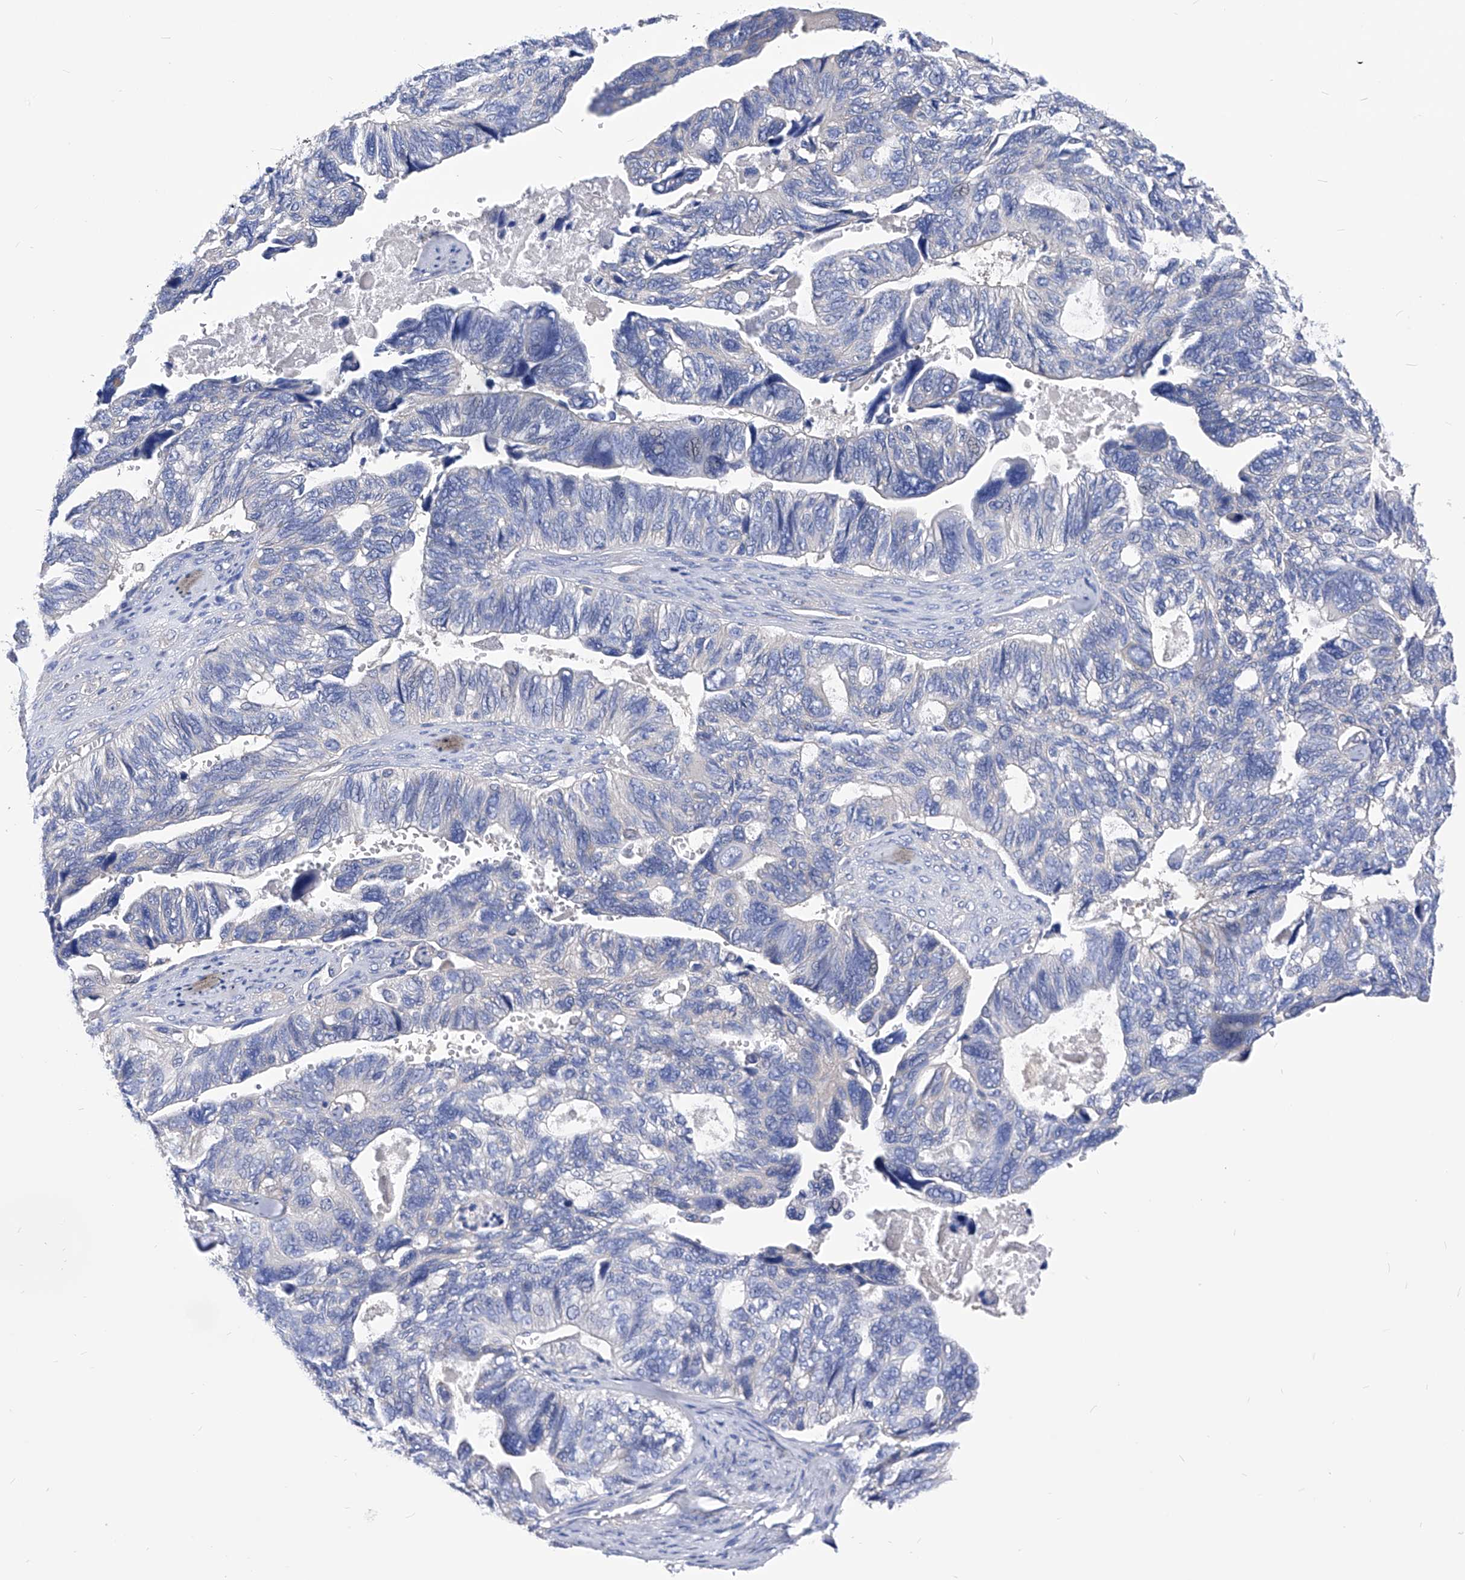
{"staining": {"intensity": "negative", "quantity": "none", "location": "none"}, "tissue": "ovarian cancer", "cell_type": "Tumor cells", "image_type": "cancer", "snomed": [{"axis": "morphology", "description": "Cystadenocarcinoma, serous, NOS"}, {"axis": "topography", "description": "Ovary"}], "caption": "Immunohistochemistry of human ovarian cancer (serous cystadenocarcinoma) displays no positivity in tumor cells.", "gene": "XPNPEP1", "patient": {"sex": "female", "age": 79}}